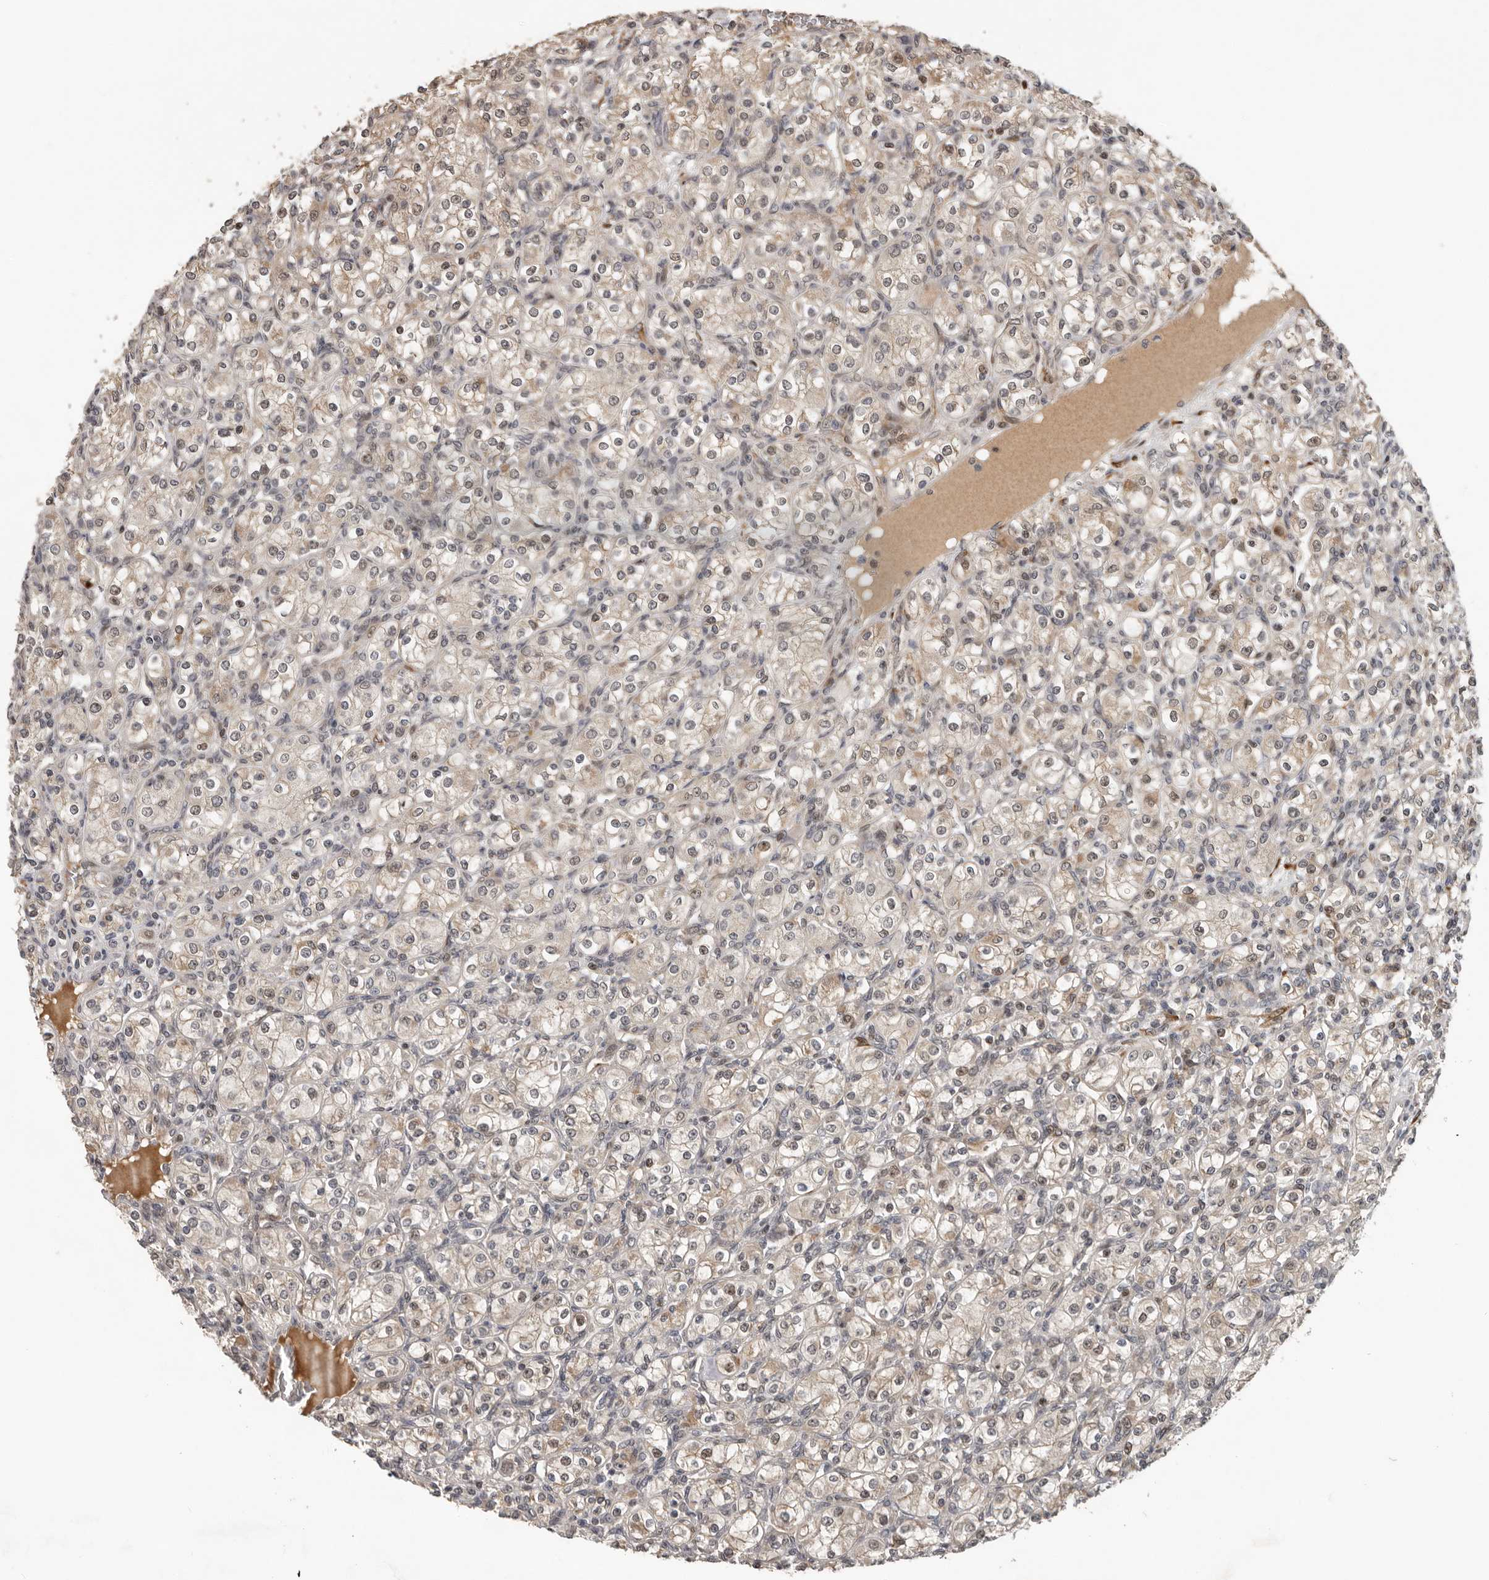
{"staining": {"intensity": "moderate", "quantity": "<25%", "location": "nuclear"}, "tissue": "renal cancer", "cell_type": "Tumor cells", "image_type": "cancer", "snomed": [{"axis": "morphology", "description": "Adenocarcinoma, NOS"}, {"axis": "topography", "description": "Kidney"}], "caption": "Renal cancer stained with immunohistochemistry (IHC) demonstrates moderate nuclear staining in approximately <25% of tumor cells. The staining was performed using DAB (3,3'-diaminobenzidine) to visualize the protein expression in brown, while the nuclei were stained in blue with hematoxylin (Magnification: 20x).", "gene": "HENMT1", "patient": {"sex": "male", "age": 77}}